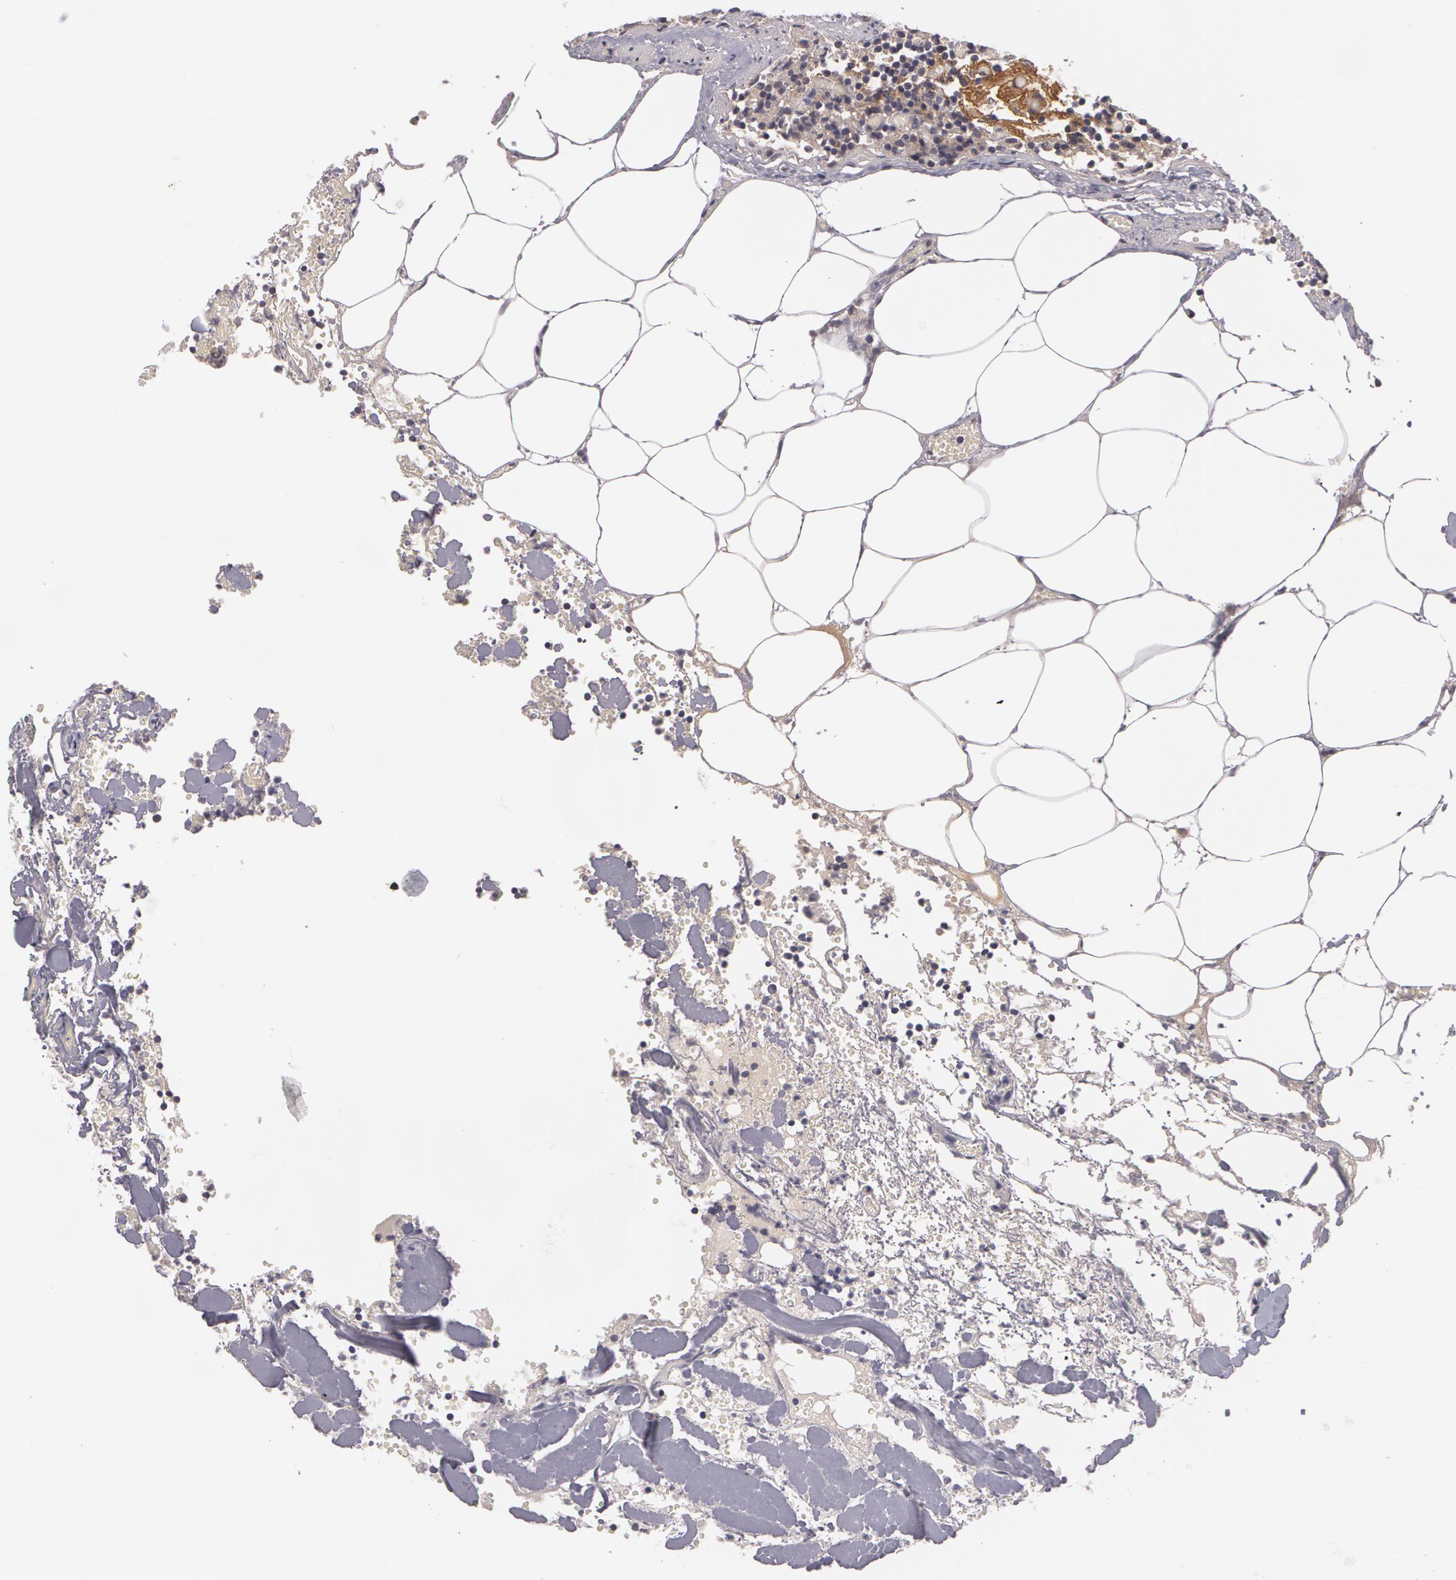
{"staining": {"intensity": "strong", "quantity": ">75%", "location": "cytoplasmic/membranous"}, "tissue": "lymph node", "cell_type": "Germinal center cells", "image_type": "normal", "snomed": [{"axis": "morphology", "description": "Normal tissue, NOS"}, {"axis": "topography", "description": "Lymph node"}], "caption": "Immunohistochemical staining of unremarkable human lymph node displays strong cytoplasmic/membranous protein expression in about >75% of germinal center cells. (DAB (3,3'-diaminobenzidine) = brown stain, brightfield microscopy at high magnification).", "gene": "CASK", "patient": {"sex": "male", "age": 58}}